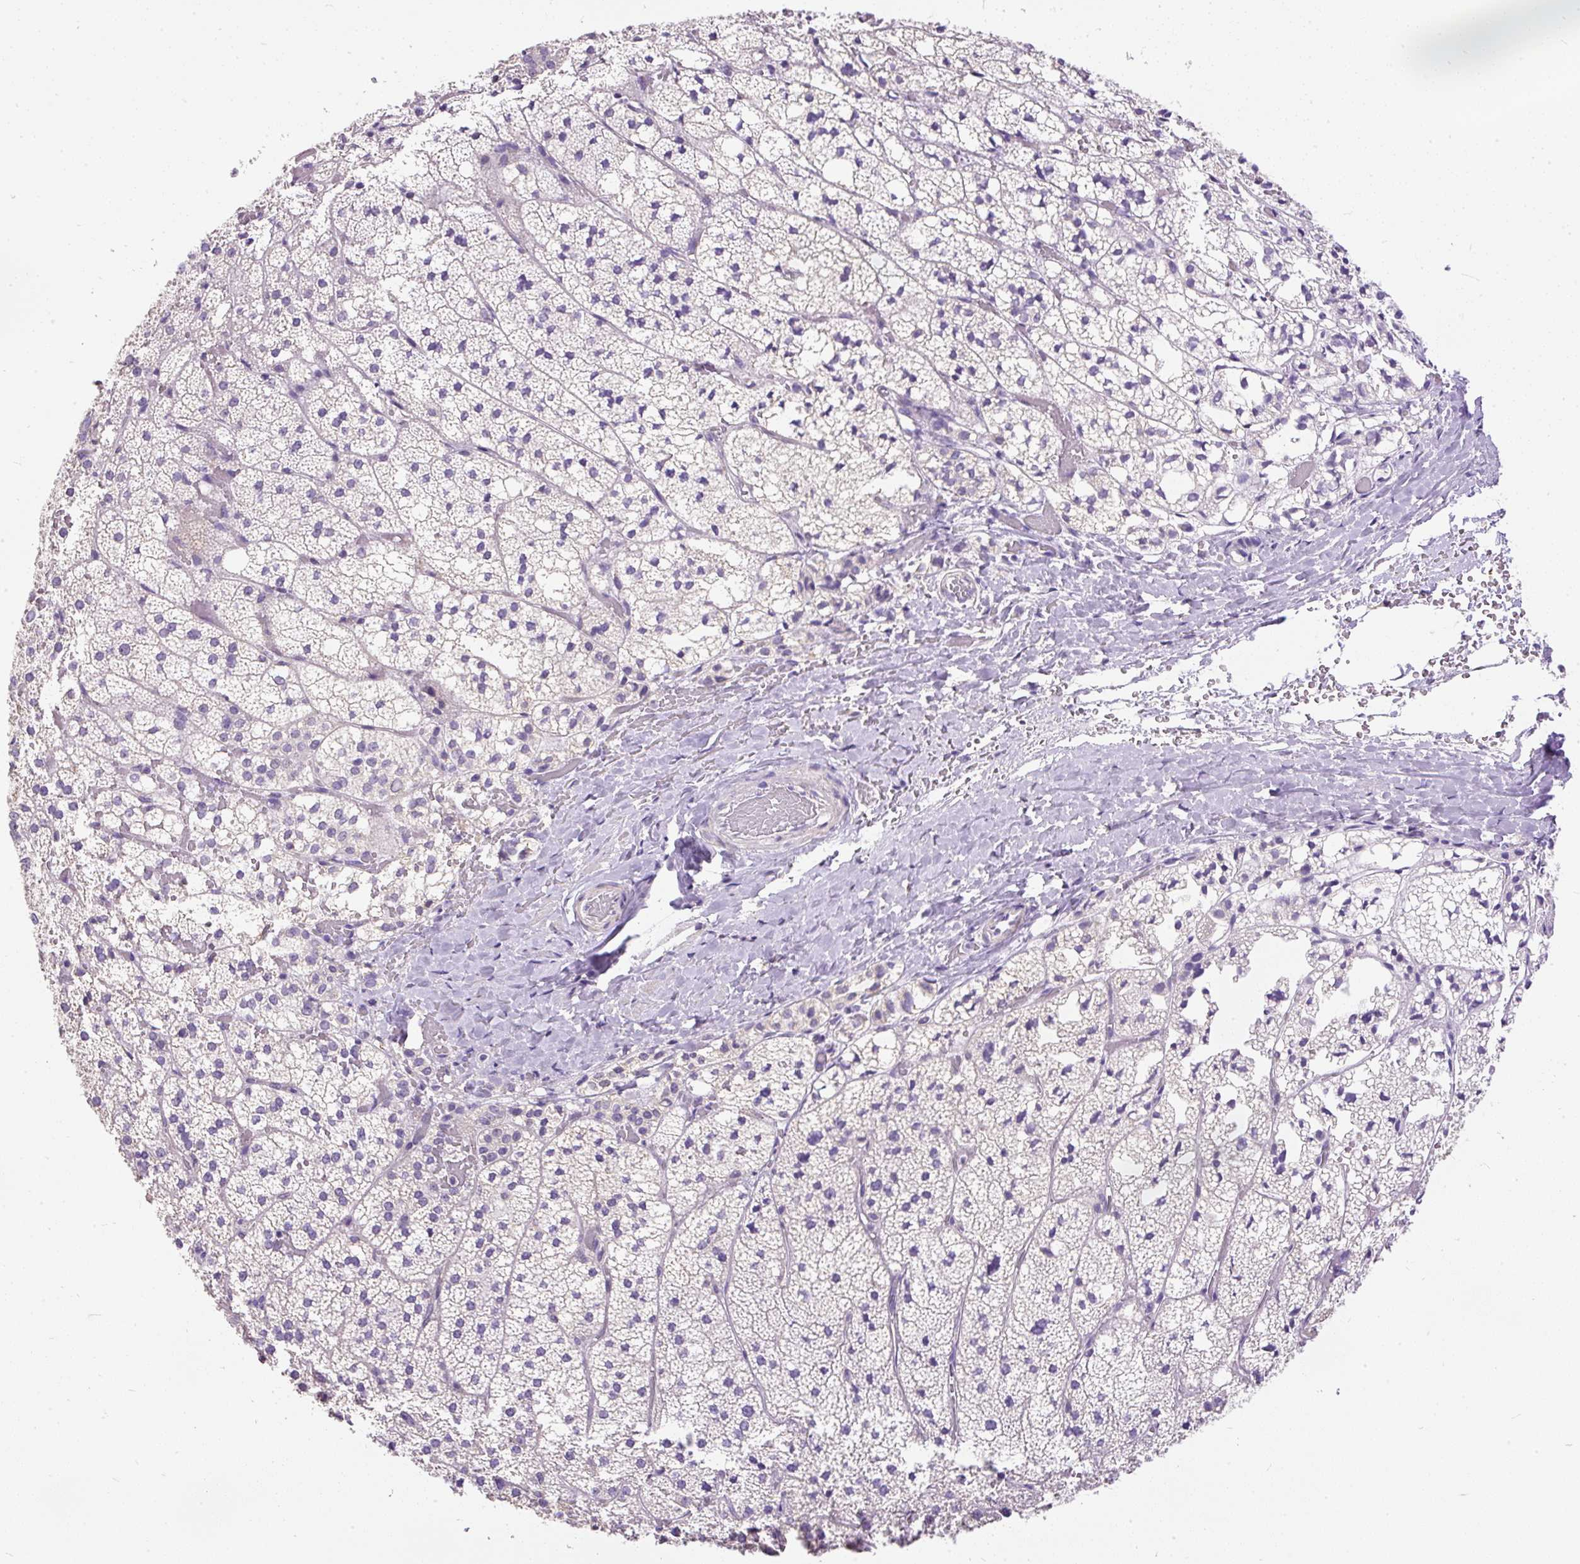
{"staining": {"intensity": "negative", "quantity": "none", "location": "none"}, "tissue": "adrenal gland", "cell_type": "Glandular cells", "image_type": "normal", "snomed": [{"axis": "morphology", "description": "Normal tissue, NOS"}, {"axis": "topography", "description": "Adrenal gland"}], "caption": "Adrenal gland stained for a protein using immunohistochemistry shows no staining glandular cells.", "gene": "GBX1", "patient": {"sex": "male", "age": 53}}